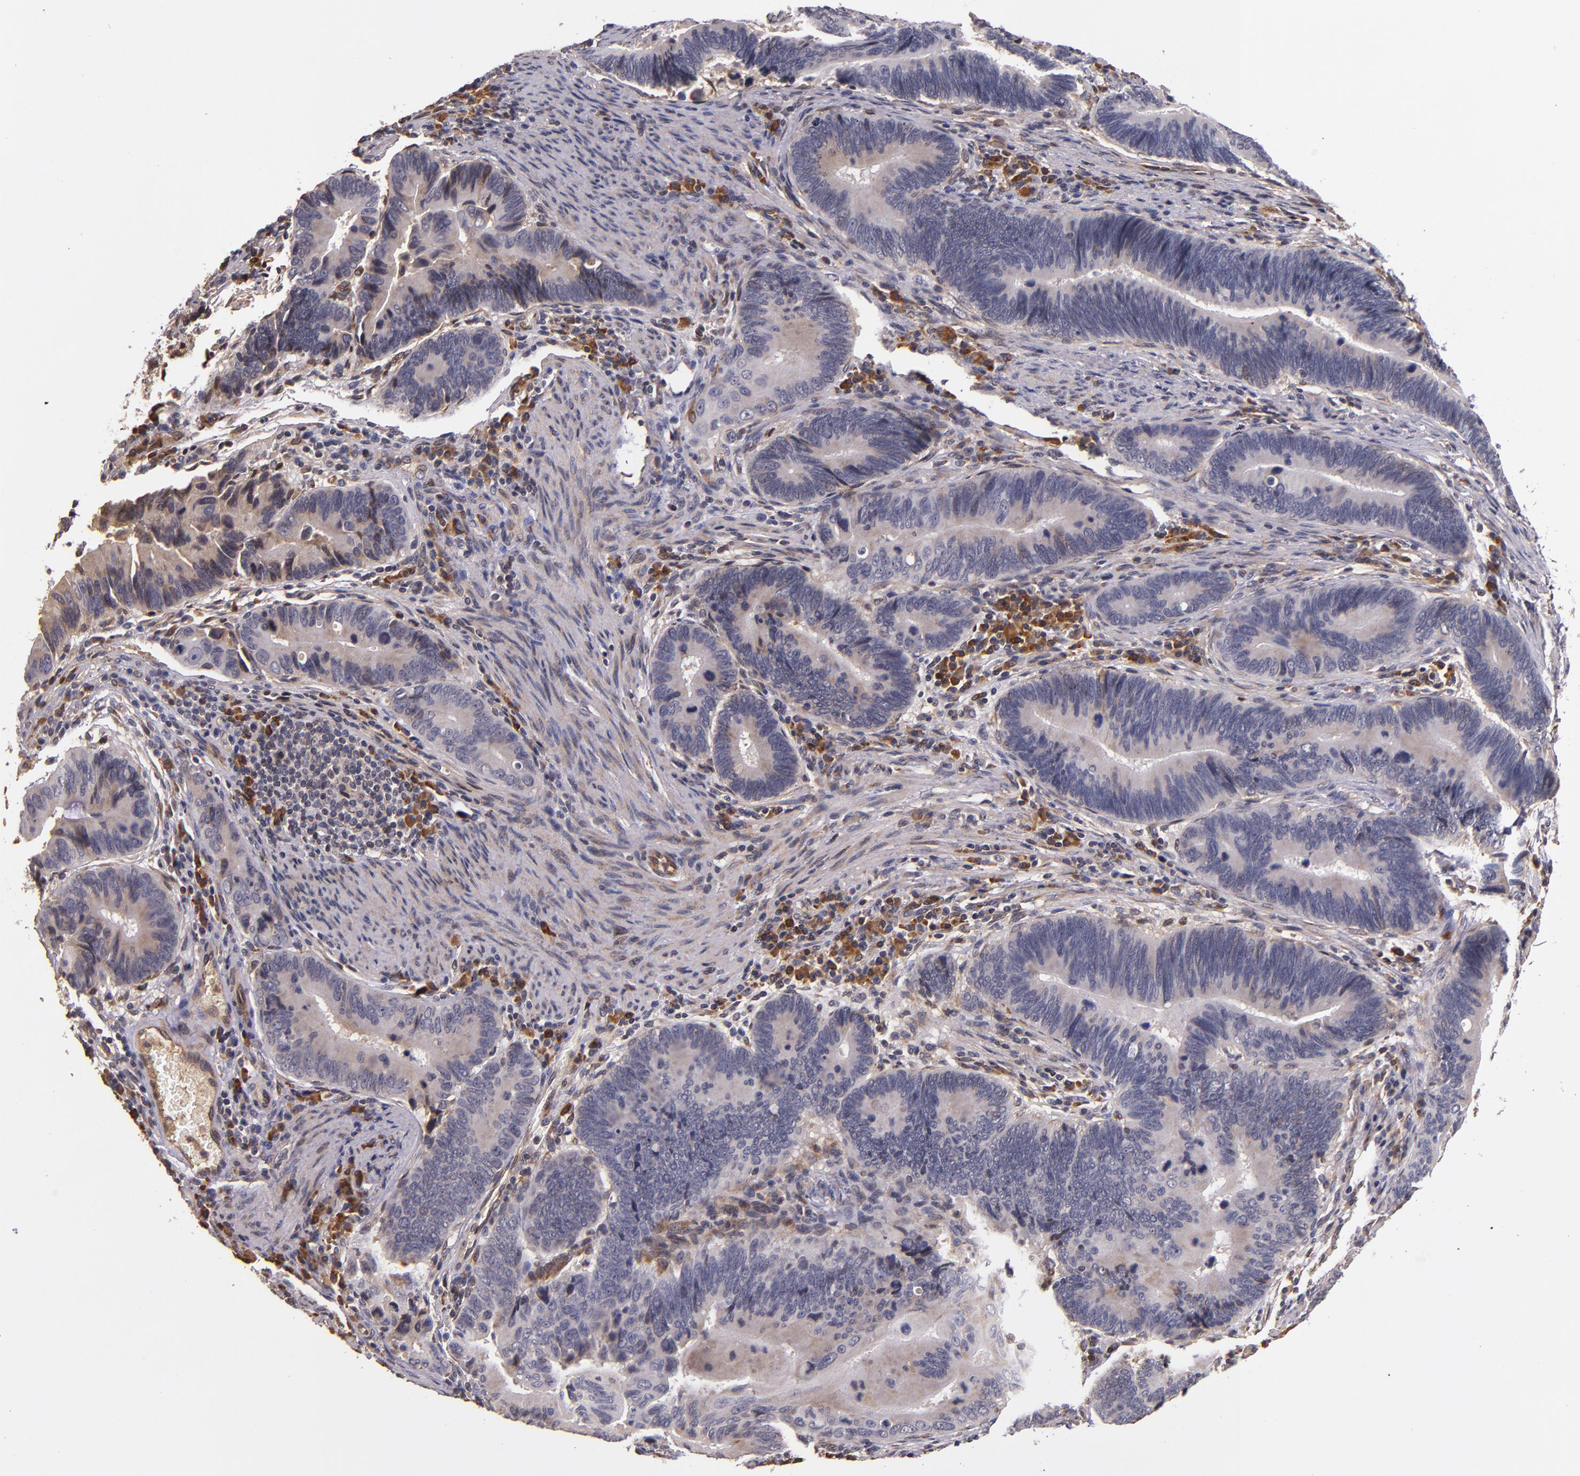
{"staining": {"intensity": "weak", "quantity": ">75%", "location": "cytoplasmic/membranous"}, "tissue": "pancreatic cancer", "cell_type": "Tumor cells", "image_type": "cancer", "snomed": [{"axis": "morphology", "description": "Adenocarcinoma, NOS"}, {"axis": "topography", "description": "Pancreas"}], "caption": "IHC histopathology image of neoplastic tissue: human pancreatic cancer stained using immunohistochemistry (IHC) displays low levels of weak protein expression localized specifically in the cytoplasmic/membranous of tumor cells, appearing as a cytoplasmic/membranous brown color.", "gene": "PRAF2", "patient": {"sex": "female", "age": 70}}